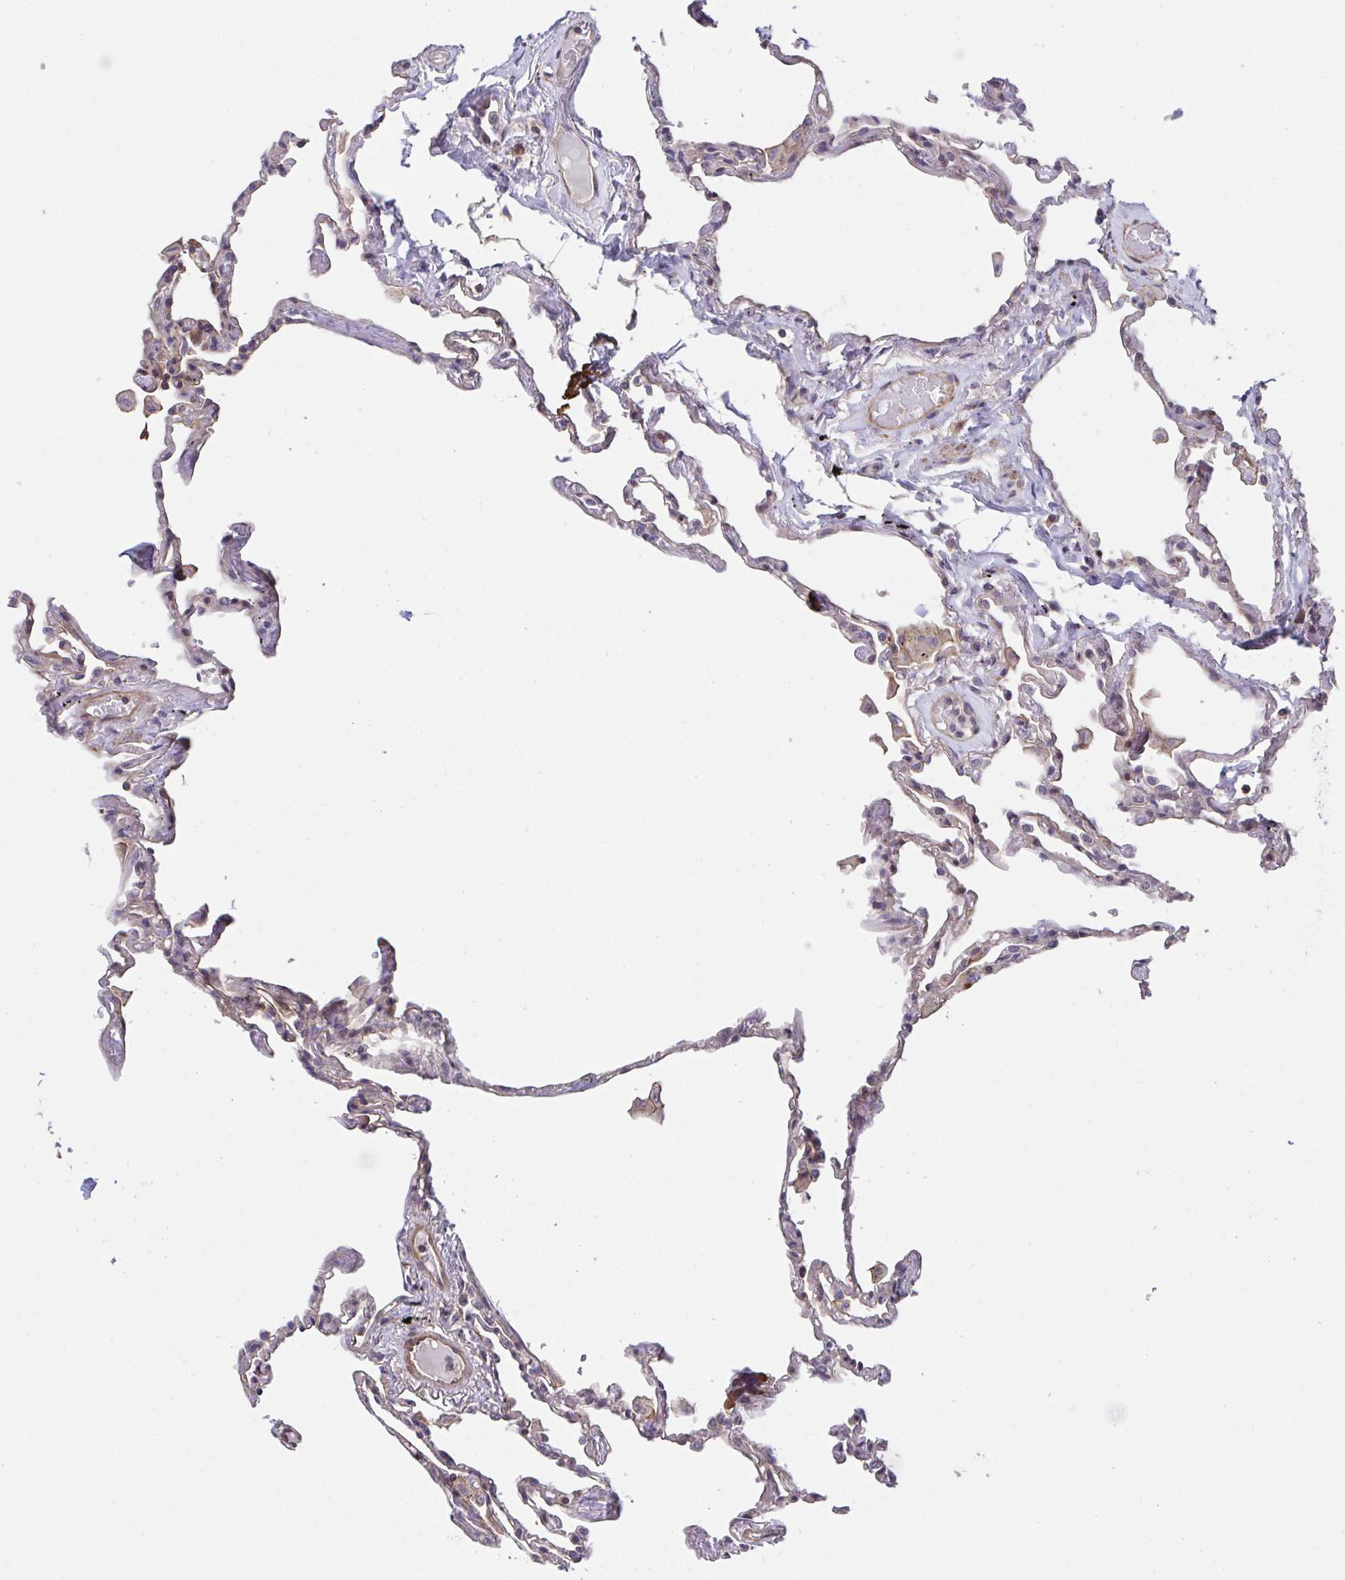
{"staining": {"intensity": "moderate", "quantity": "<25%", "location": "cytoplasmic/membranous"}, "tissue": "lung", "cell_type": "Alveolar cells", "image_type": "normal", "snomed": [{"axis": "morphology", "description": "Normal tissue, NOS"}, {"axis": "topography", "description": "Lung"}], "caption": "Immunohistochemistry (DAB) staining of benign human lung reveals moderate cytoplasmic/membranous protein expression in approximately <25% of alveolar cells.", "gene": "ZNF696", "patient": {"sex": "female", "age": 67}}